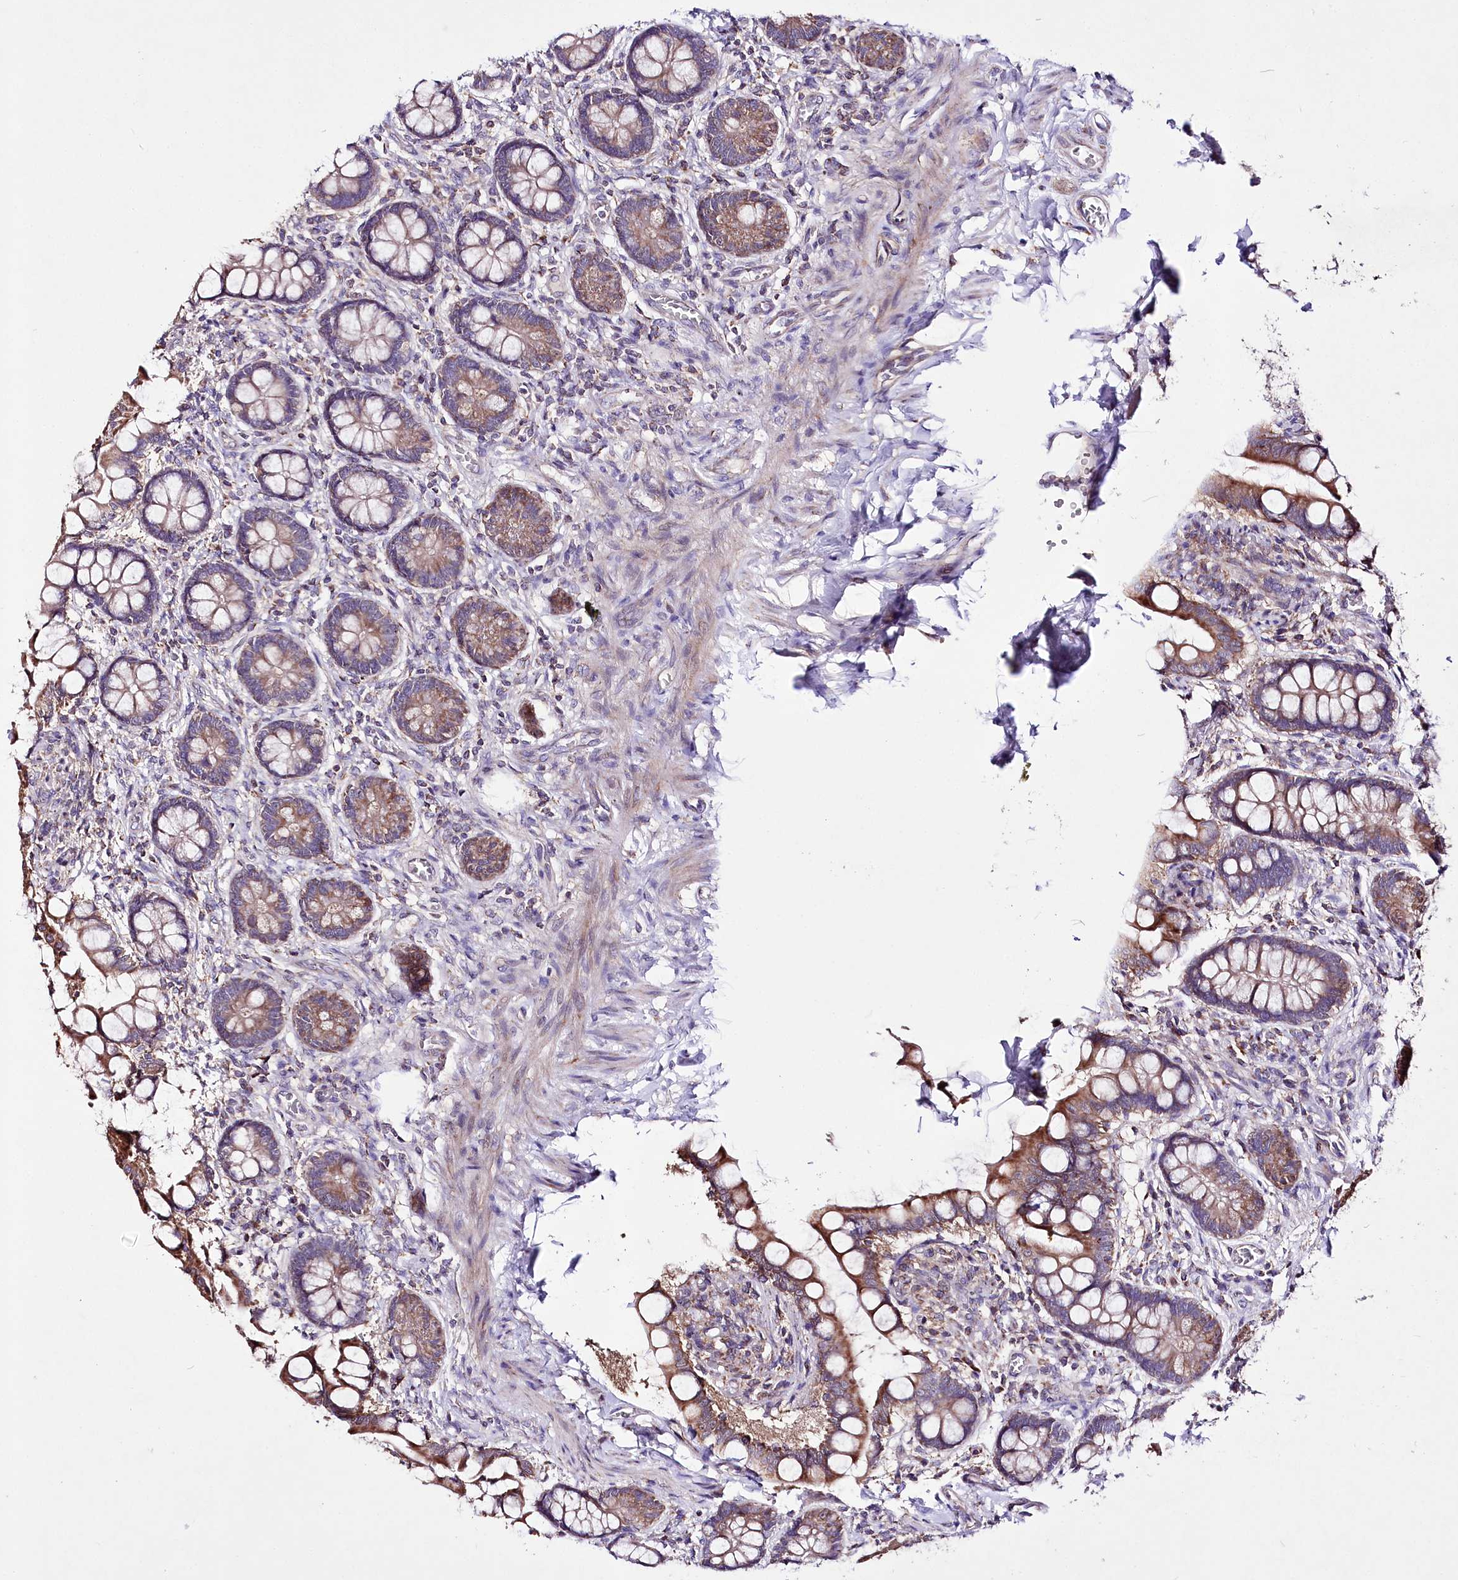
{"staining": {"intensity": "moderate", "quantity": ">75%", "location": "cytoplasmic/membranous"}, "tissue": "small intestine", "cell_type": "Glandular cells", "image_type": "normal", "snomed": [{"axis": "morphology", "description": "Normal tissue, NOS"}, {"axis": "topography", "description": "Small intestine"}], "caption": "This photomicrograph demonstrates IHC staining of normal human small intestine, with medium moderate cytoplasmic/membranous positivity in about >75% of glandular cells.", "gene": "ATE1", "patient": {"sex": "male", "age": 52}}